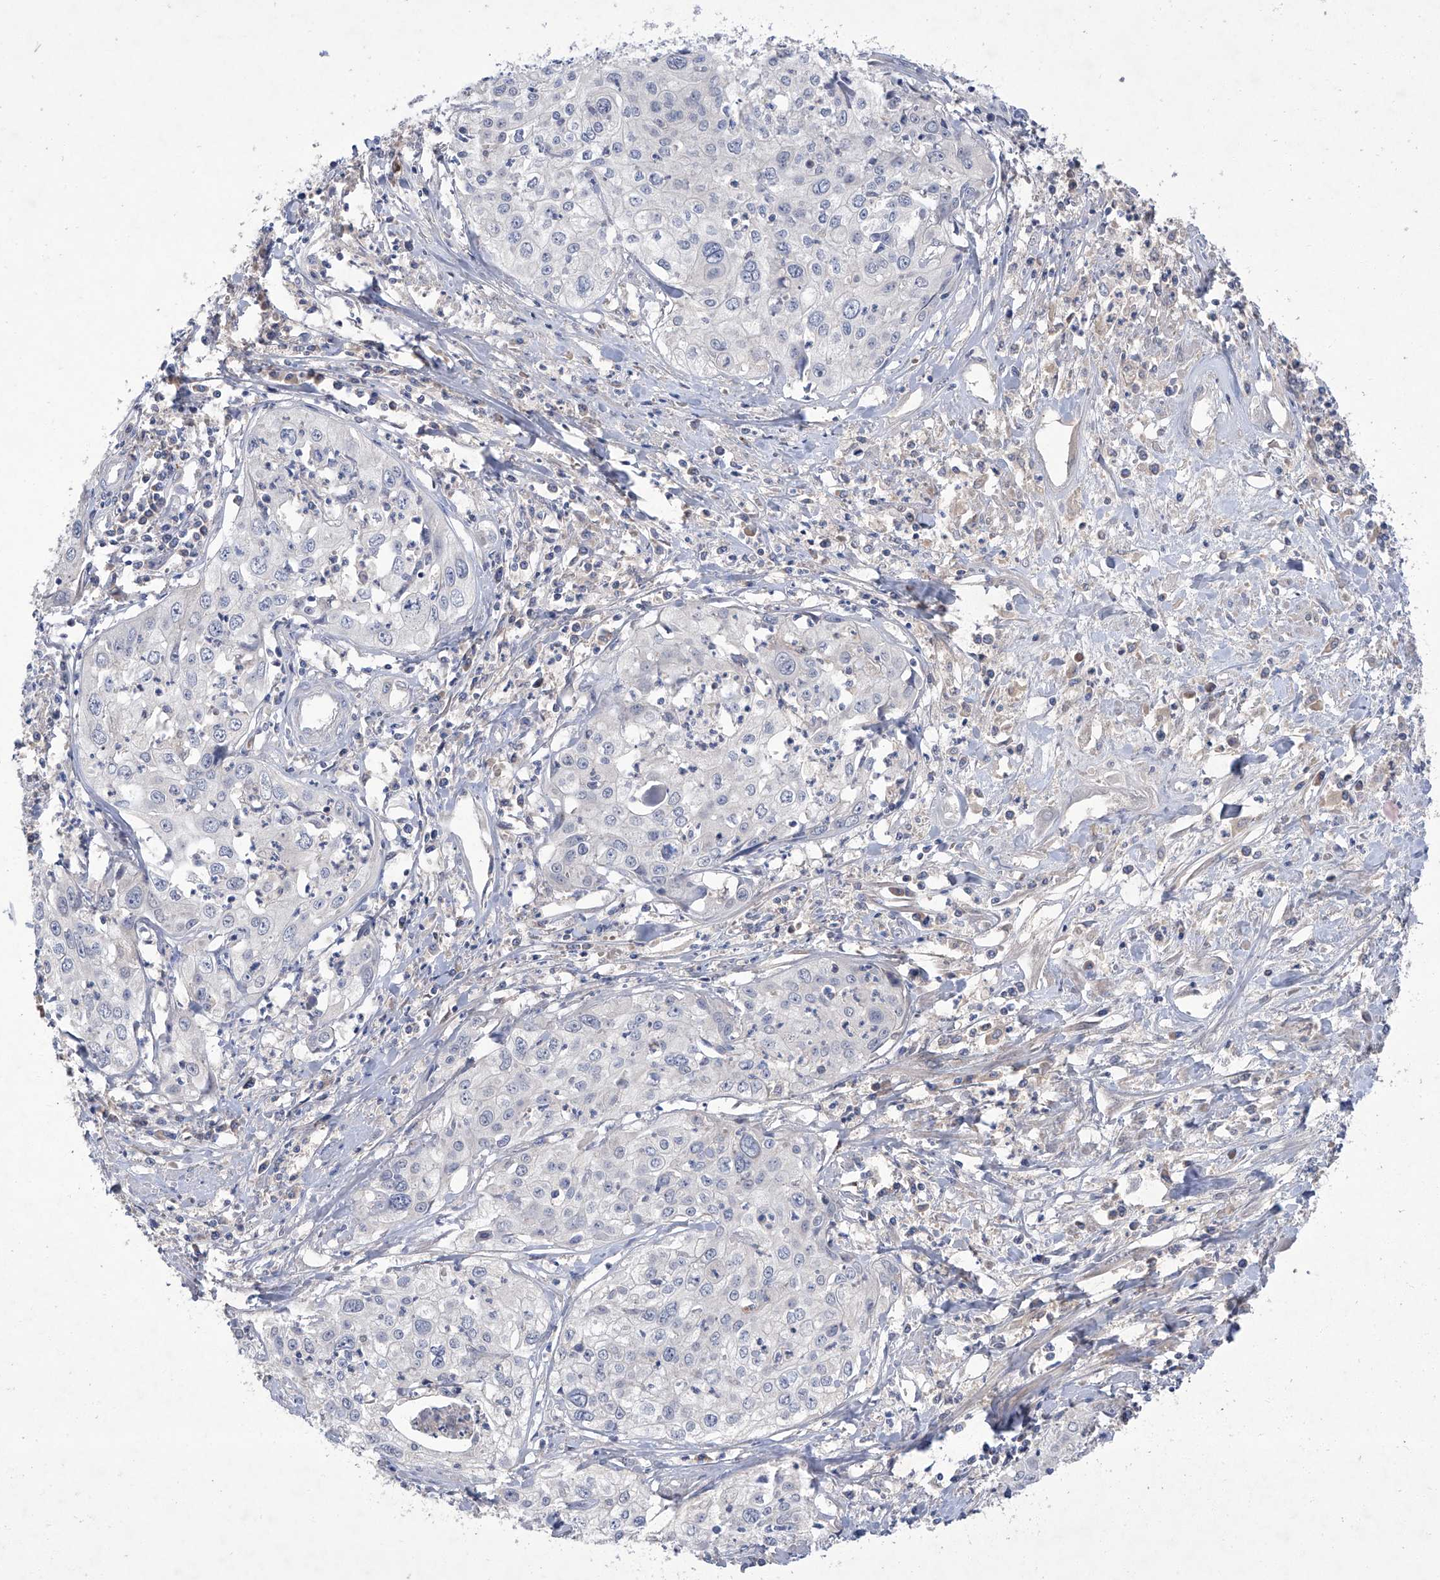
{"staining": {"intensity": "negative", "quantity": "none", "location": "none"}, "tissue": "cervical cancer", "cell_type": "Tumor cells", "image_type": "cancer", "snomed": [{"axis": "morphology", "description": "Squamous cell carcinoma, NOS"}, {"axis": "topography", "description": "Cervix"}], "caption": "Immunohistochemistry histopathology image of neoplastic tissue: human cervical cancer (squamous cell carcinoma) stained with DAB (3,3'-diaminobenzidine) shows no significant protein staining in tumor cells.", "gene": "SBK2", "patient": {"sex": "female", "age": 31}}